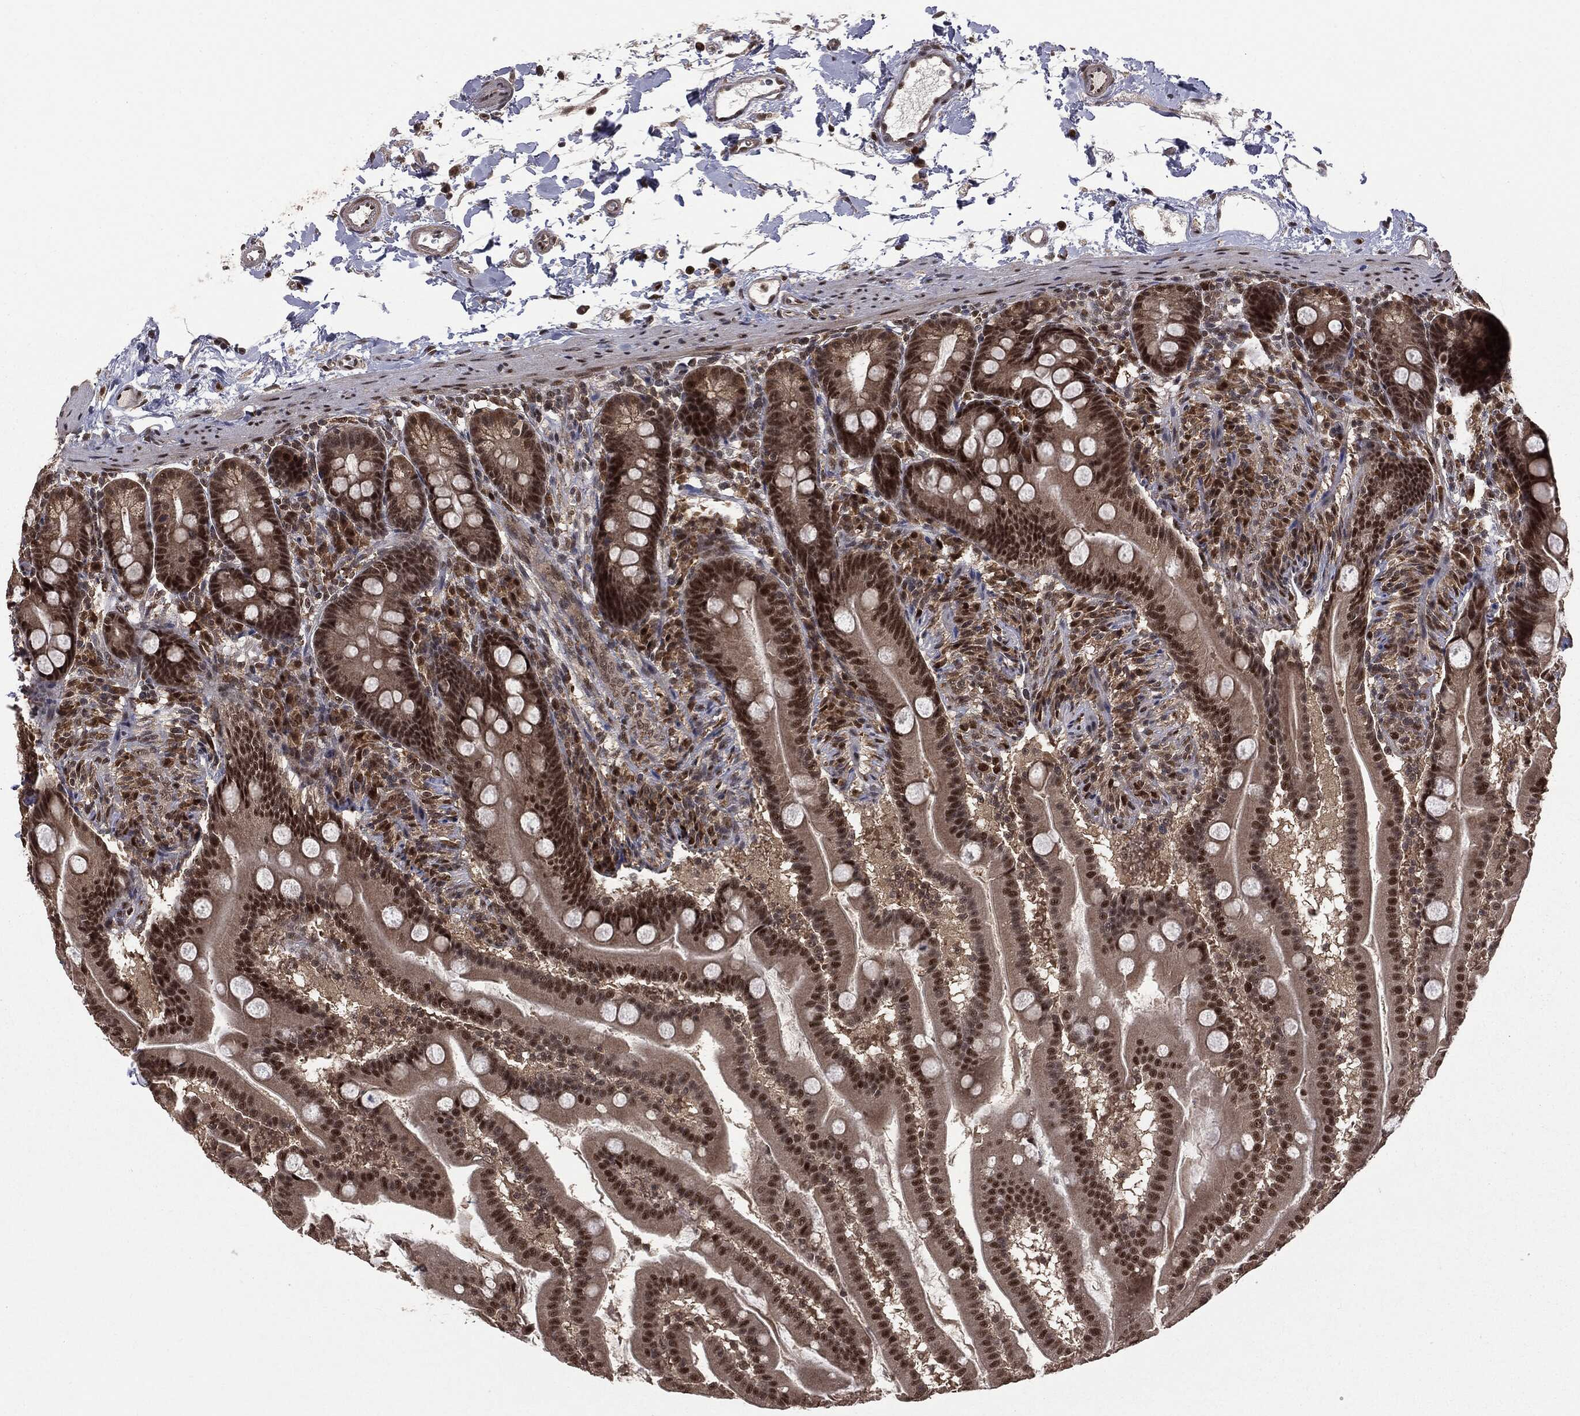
{"staining": {"intensity": "strong", "quantity": ">75%", "location": "nuclear"}, "tissue": "small intestine", "cell_type": "Glandular cells", "image_type": "normal", "snomed": [{"axis": "morphology", "description": "Normal tissue, NOS"}, {"axis": "topography", "description": "Small intestine"}], "caption": "Brown immunohistochemical staining in unremarkable small intestine demonstrates strong nuclear staining in approximately >75% of glandular cells. (Brightfield microscopy of DAB IHC at high magnification).", "gene": "JMJD6", "patient": {"sex": "female", "age": 44}}